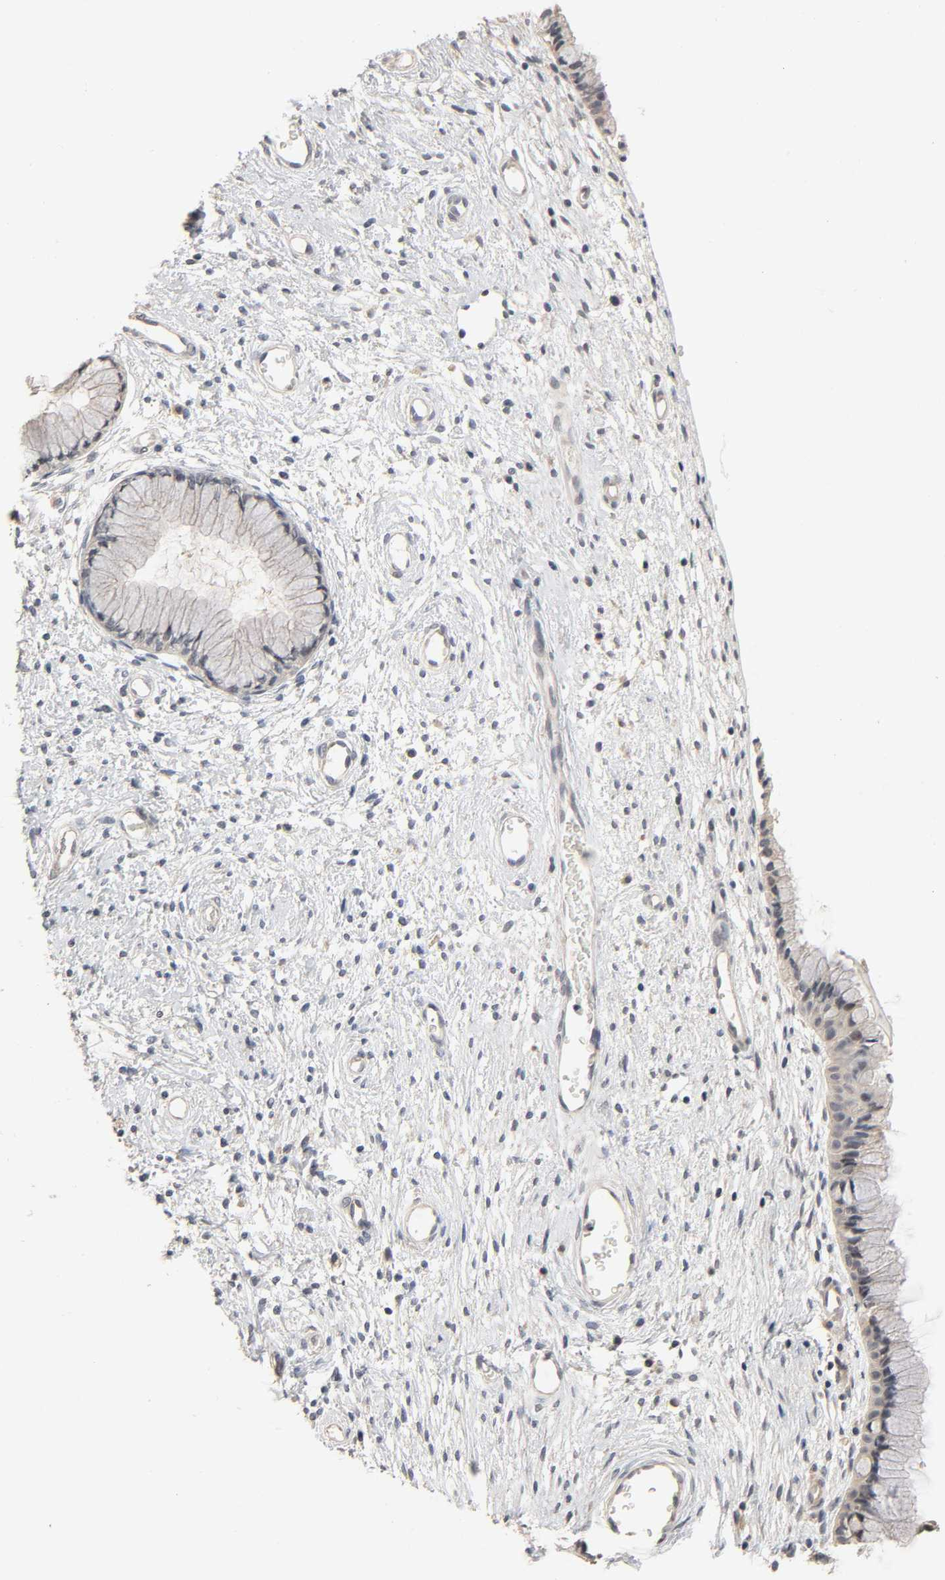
{"staining": {"intensity": "negative", "quantity": "none", "location": "none"}, "tissue": "cervix", "cell_type": "Glandular cells", "image_type": "normal", "snomed": [{"axis": "morphology", "description": "Normal tissue, NOS"}, {"axis": "topography", "description": "Cervix"}], "caption": "IHC of benign cervix shows no staining in glandular cells.", "gene": "MAGEA8", "patient": {"sex": "female", "age": 55}}